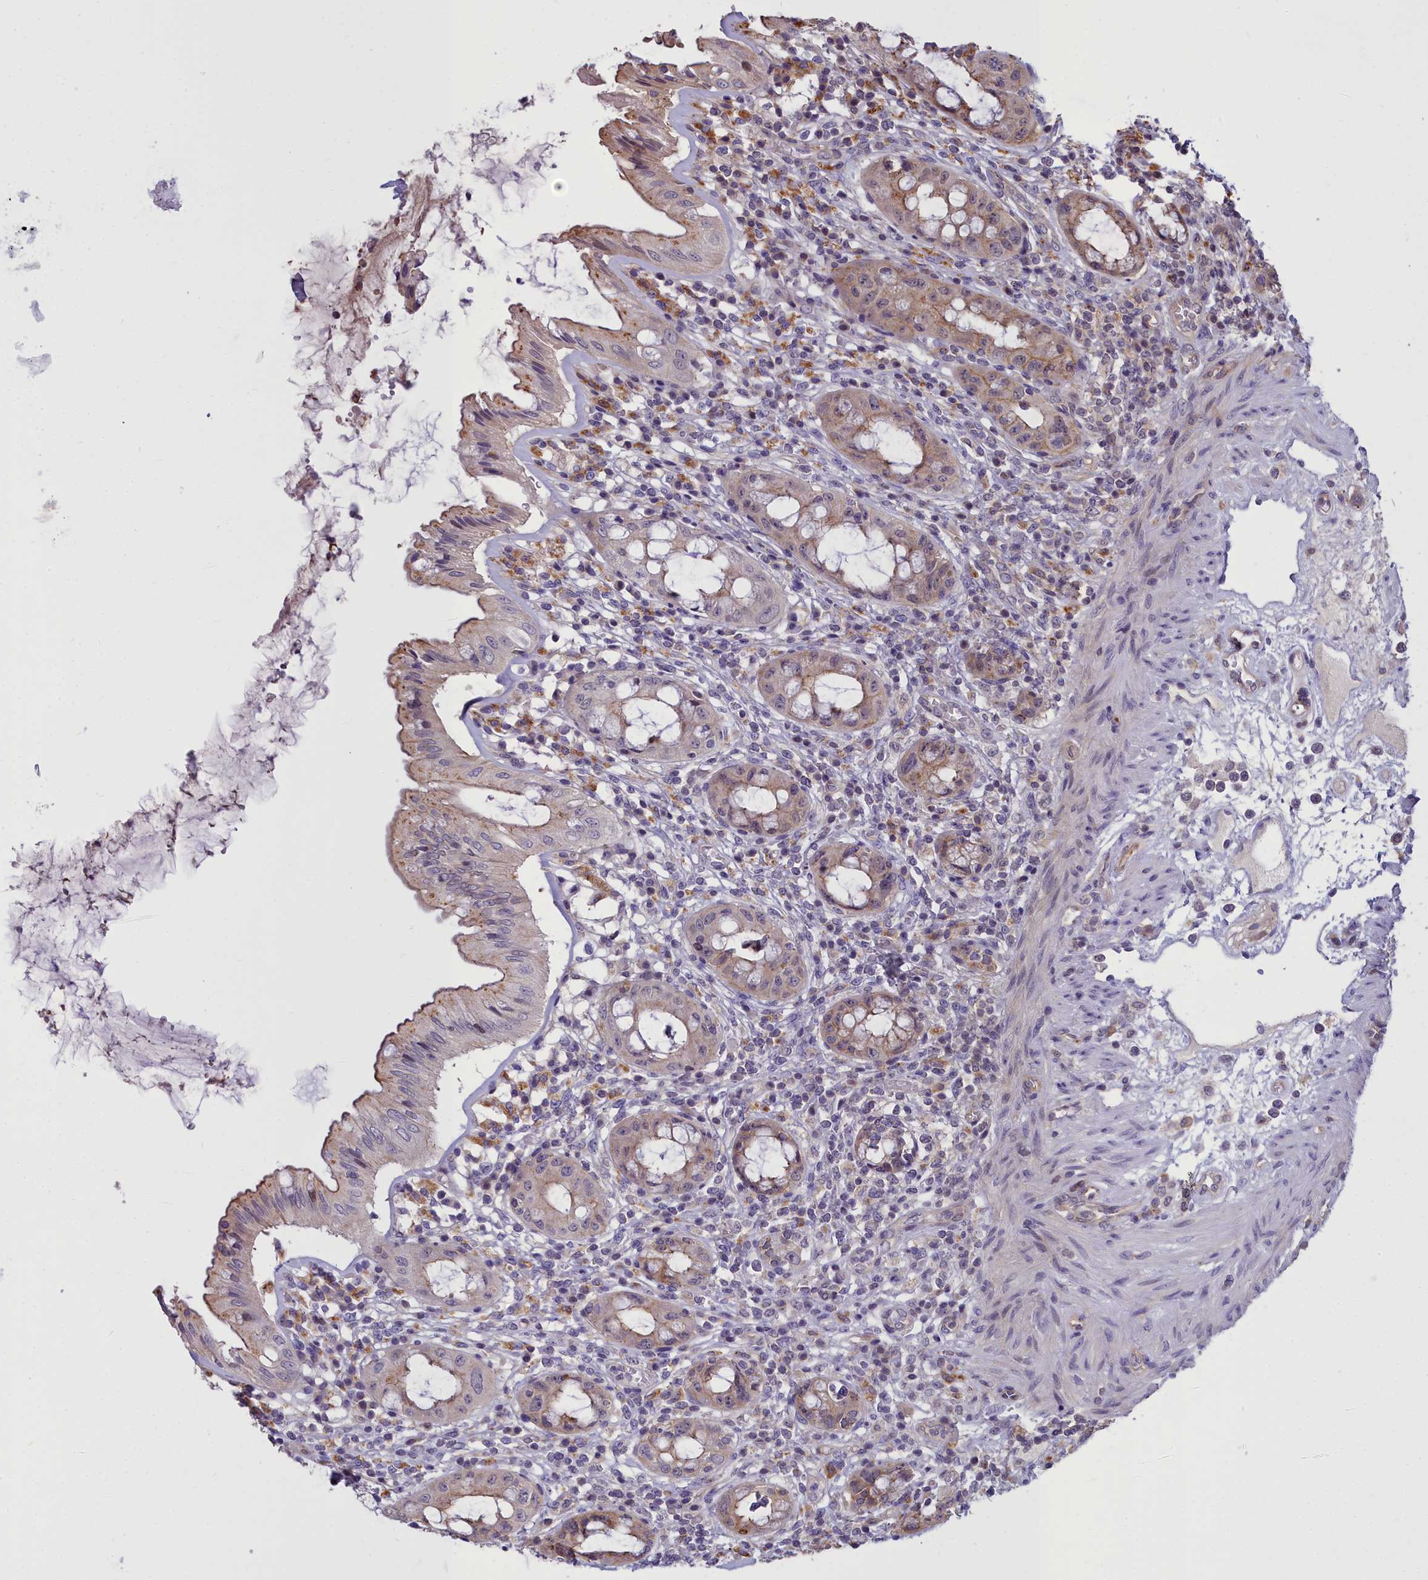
{"staining": {"intensity": "moderate", "quantity": "25%-75%", "location": "cytoplasmic/membranous,nuclear"}, "tissue": "rectum", "cell_type": "Glandular cells", "image_type": "normal", "snomed": [{"axis": "morphology", "description": "Normal tissue, NOS"}, {"axis": "topography", "description": "Rectum"}], "caption": "An image of rectum stained for a protein exhibits moderate cytoplasmic/membranous,nuclear brown staining in glandular cells.", "gene": "GLYATL3", "patient": {"sex": "female", "age": 57}}